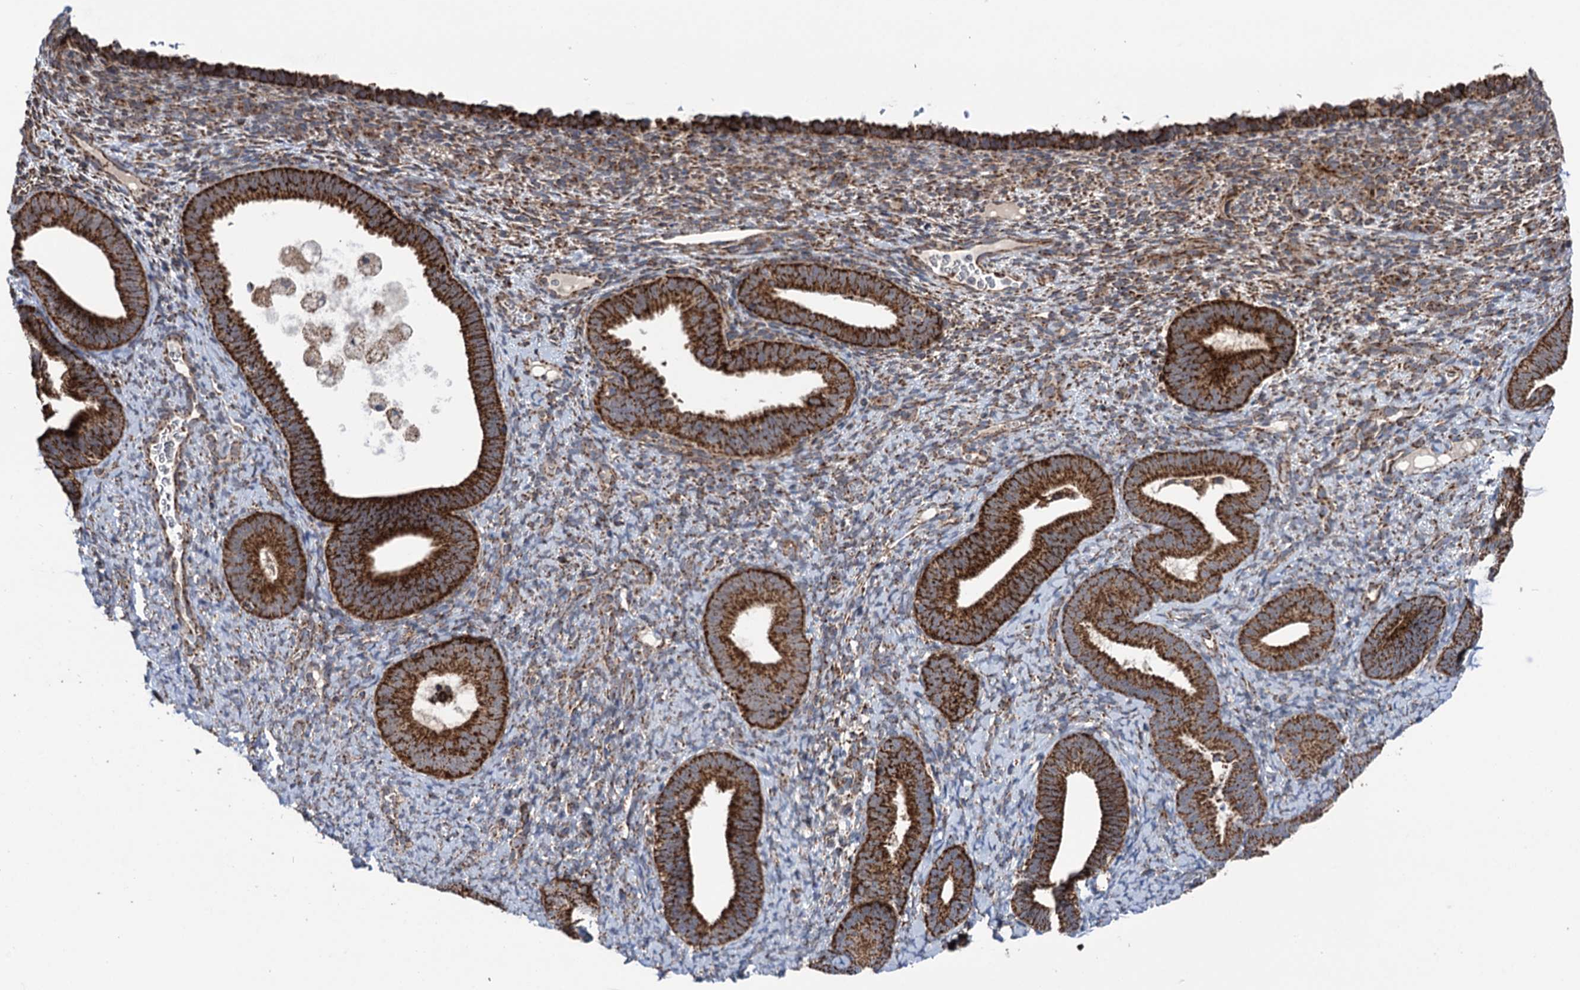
{"staining": {"intensity": "moderate", "quantity": "<25%", "location": "cytoplasmic/membranous"}, "tissue": "endometrium", "cell_type": "Cells in endometrial stroma", "image_type": "normal", "snomed": [{"axis": "morphology", "description": "Normal tissue, NOS"}, {"axis": "topography", "description": "Endometrium"}], "caption": "Immunohistochemistry staining of unremarkable endometrium, which displays low levels of moderate cytoplasmic/membranous expression in about <25% of cells in endometrial stroma indicating moderate cytoplasmic/membranous protein staining. The staining was performed using DAB (3,3'-diaminobenzidine) (brown) for protein detection and nuclei were counterstained in hematoxylin (blue).", "gene": "SUCLA2", "patient": {"sex": "female", "age": 65}}